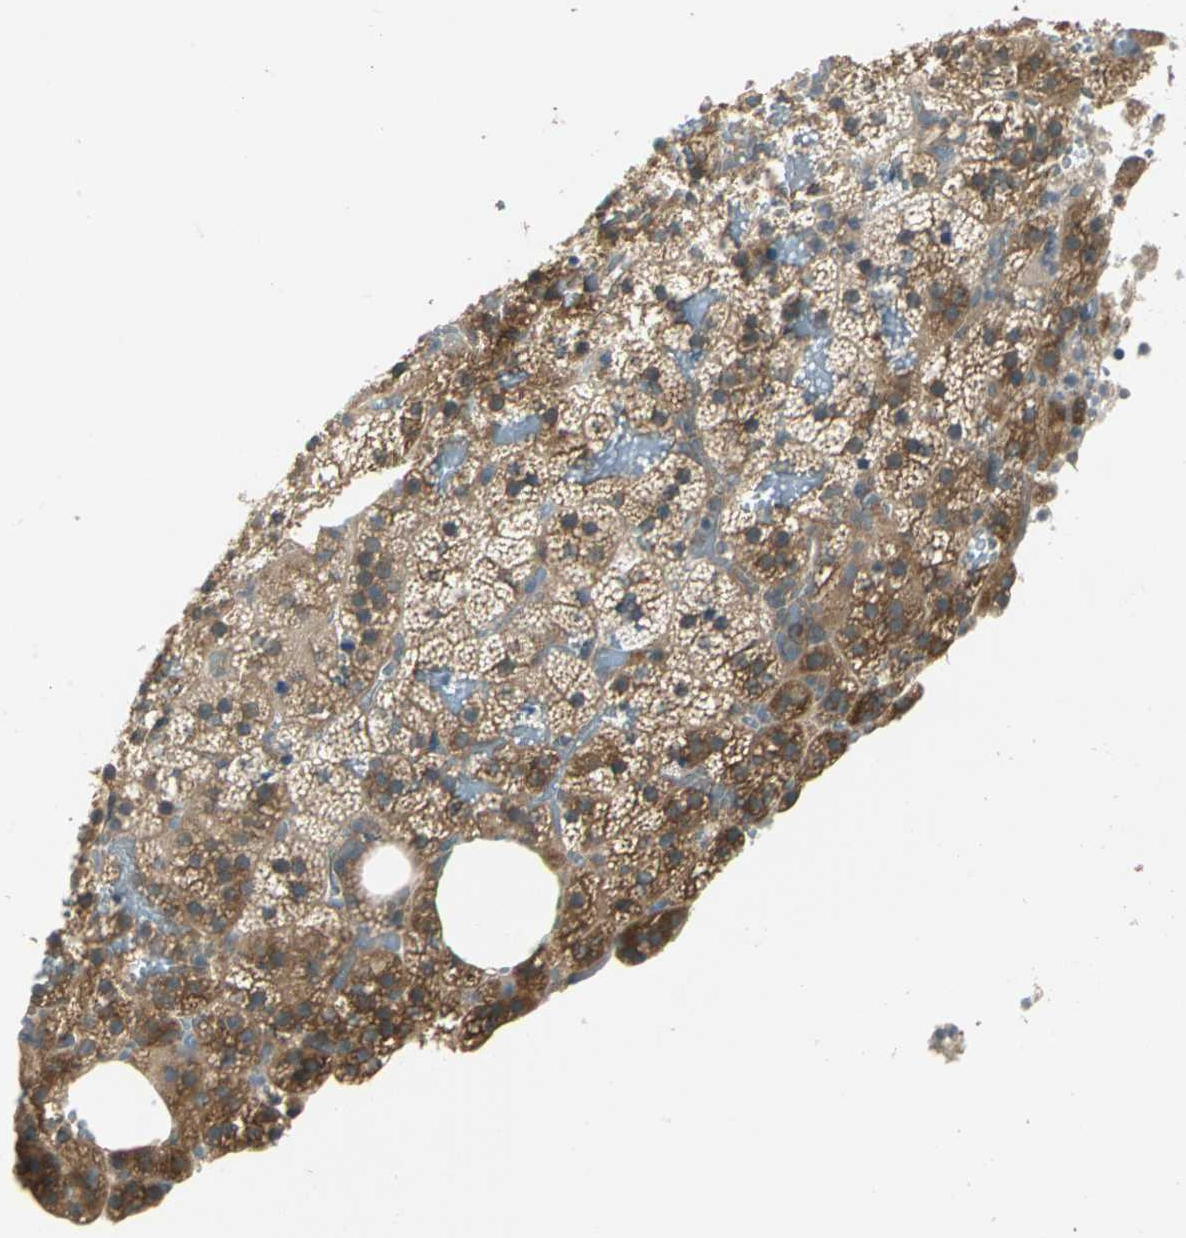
{"staining": {"intensity": "strong", "quantity": ">75%", "location": "cytoplasmic/membranous"}, "tissue": "adrenal gland", "cell_type": "Glandular cells", "image_type": "normal", "snomed": [{"axis": "morphology", "description": "Normal tissue, NOS"}, {"axis": "topography", "description": "Adrenal gland"}], "caption": "Immunohistochemical staining of unremarkable human adrenal gland shows strong cytoplasmic/membranous protein expression in approximately >75% of glandular cells. (Brightfield microscopy of DAB IHC at high magnification).", "gene": "PRKAA1", "patient": {"sex": "female", "age": 59}}